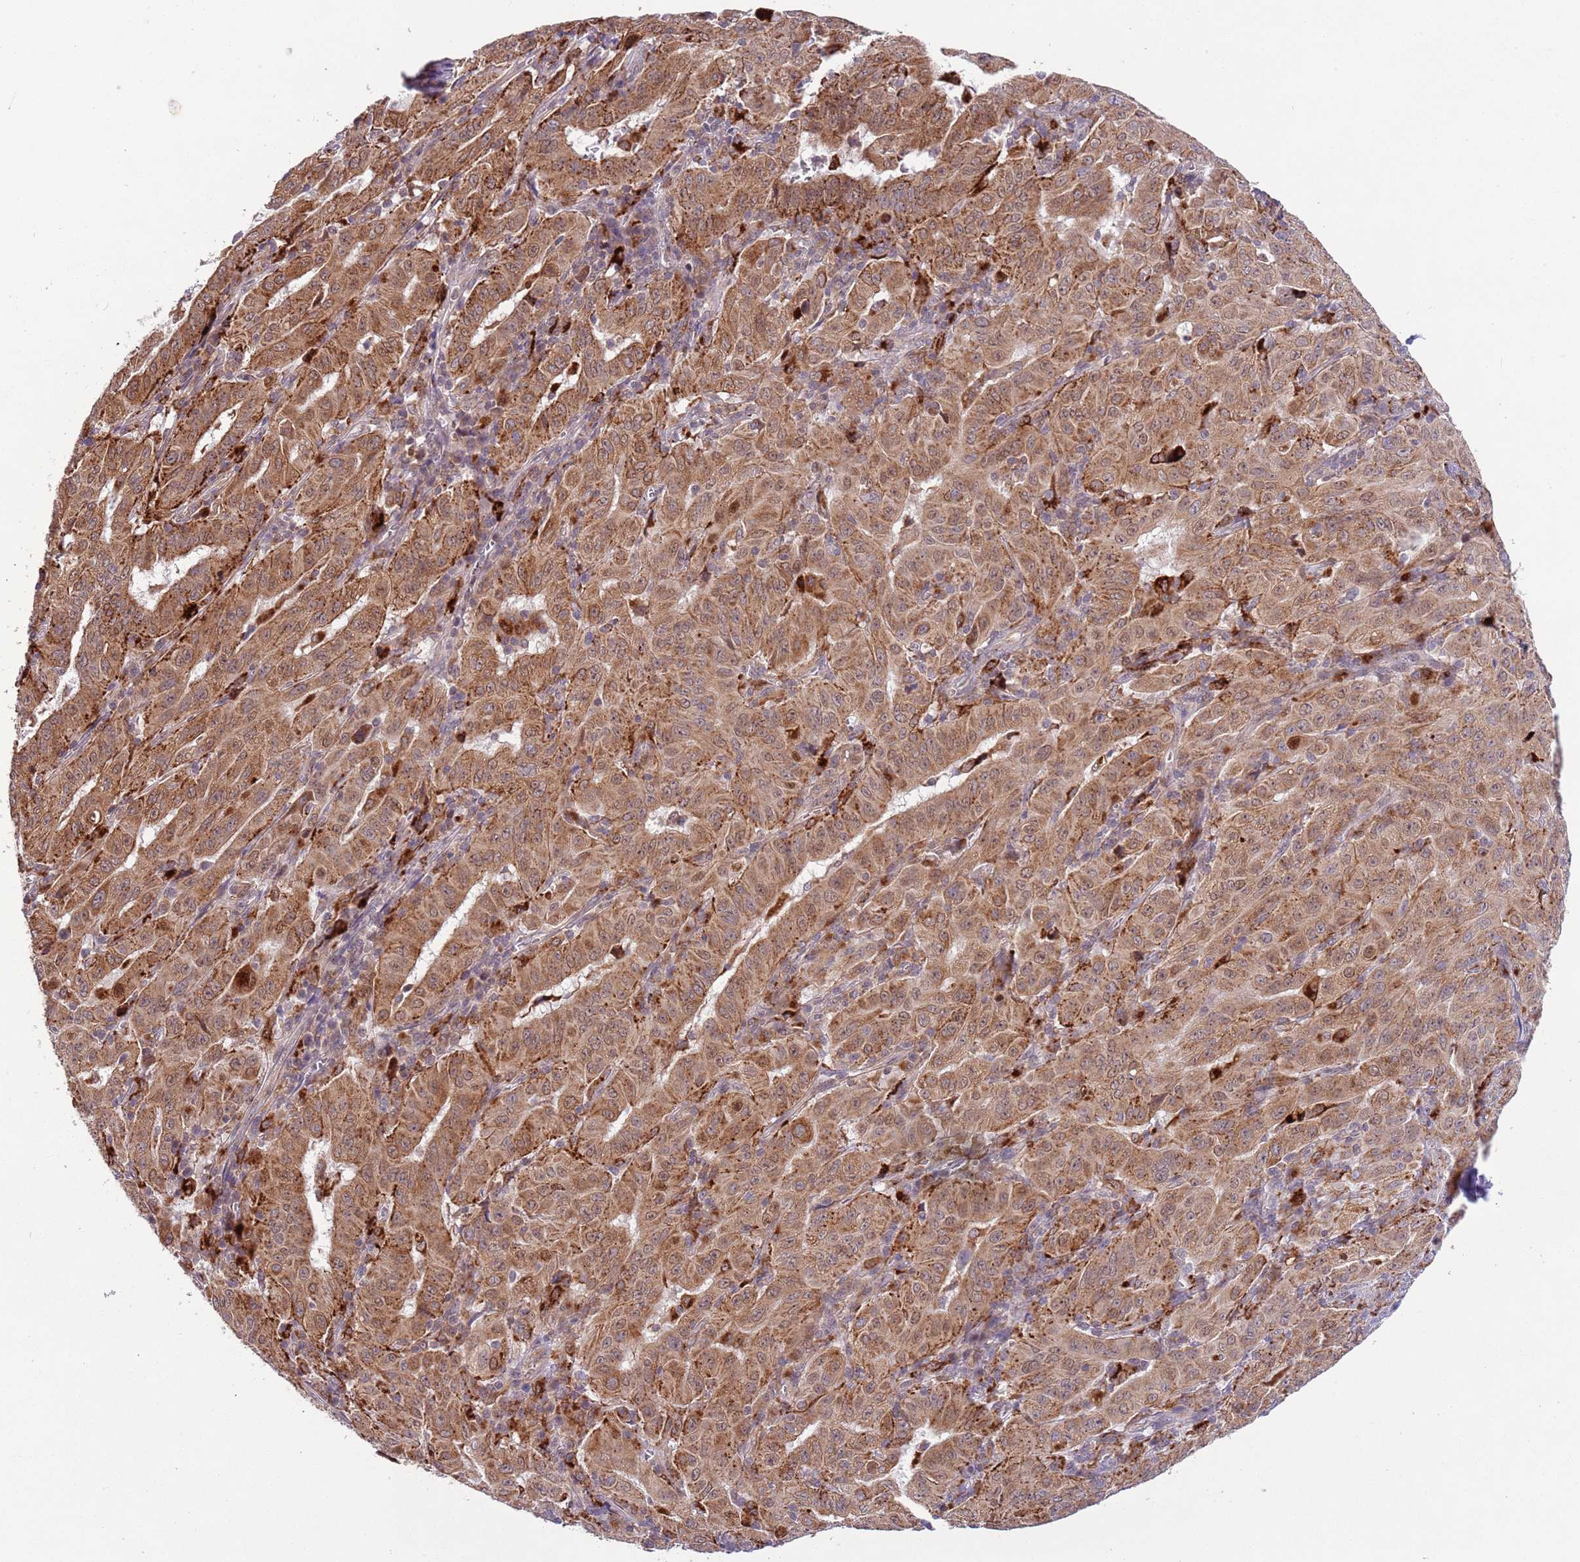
{"staining": {"intensity": "moderate", "quantity": ">75%", "location": "cytoplasmic/membranous"}, "tissue": "pancreatic cancer", "cell_type": "Tumor cells", "image_type": "cancer", "snomed": [{"axis": "morphology", "description": "Adenocarcinoma, NOS"}, {"axis": "topography", "description": "Pancreas"}], "caption": "Pancreatic adenocarcinoma stained with DAB (3,3'-diaminobenzidine) IHC exhibits medium levels of moderate cytoplasmic/membranous expression in about >75% of tumor cells. (IHC, brightfield microscopy, high magnification).", "gene": "TRIM27", "patient": {"sex": "male", "age": 63}}